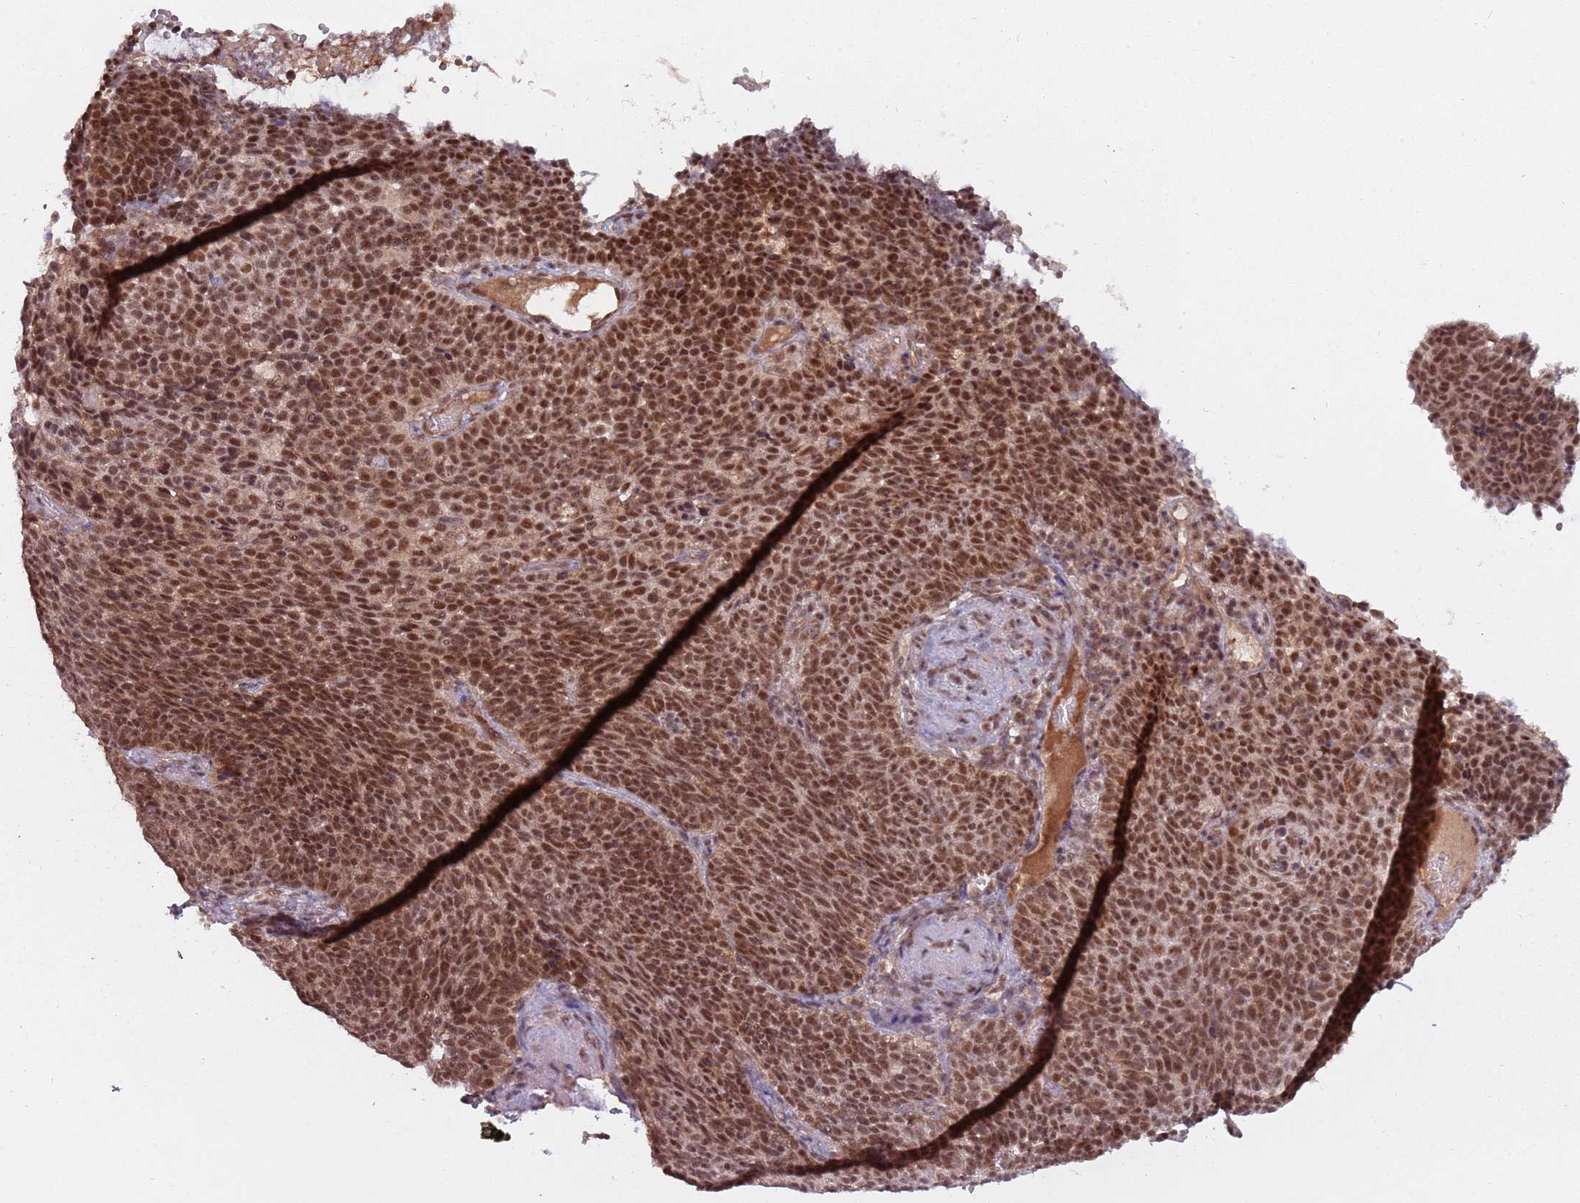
{"staining": {"intensity": "strong", "quantity": ">75%", "location": "nuclear"}, "tissue": "cervical cancer", "cell_type": "Tumor cells", "image_type": "cancer", "snomed": [{"axis": "morphology", "description": "Normal tissue, NOS"}, {"axis": "morphology", "description": "Squamous cell carcinoma, NOS"}, {"axis": "topography", "description": "Cervix"}], "caption": "Tumor cells show strong nuclear staining in about >75% of cells in squamous cell carcinoma (cervical).", "gene": "SUDS3", "patient": {"sex": "female", "age": 39}}